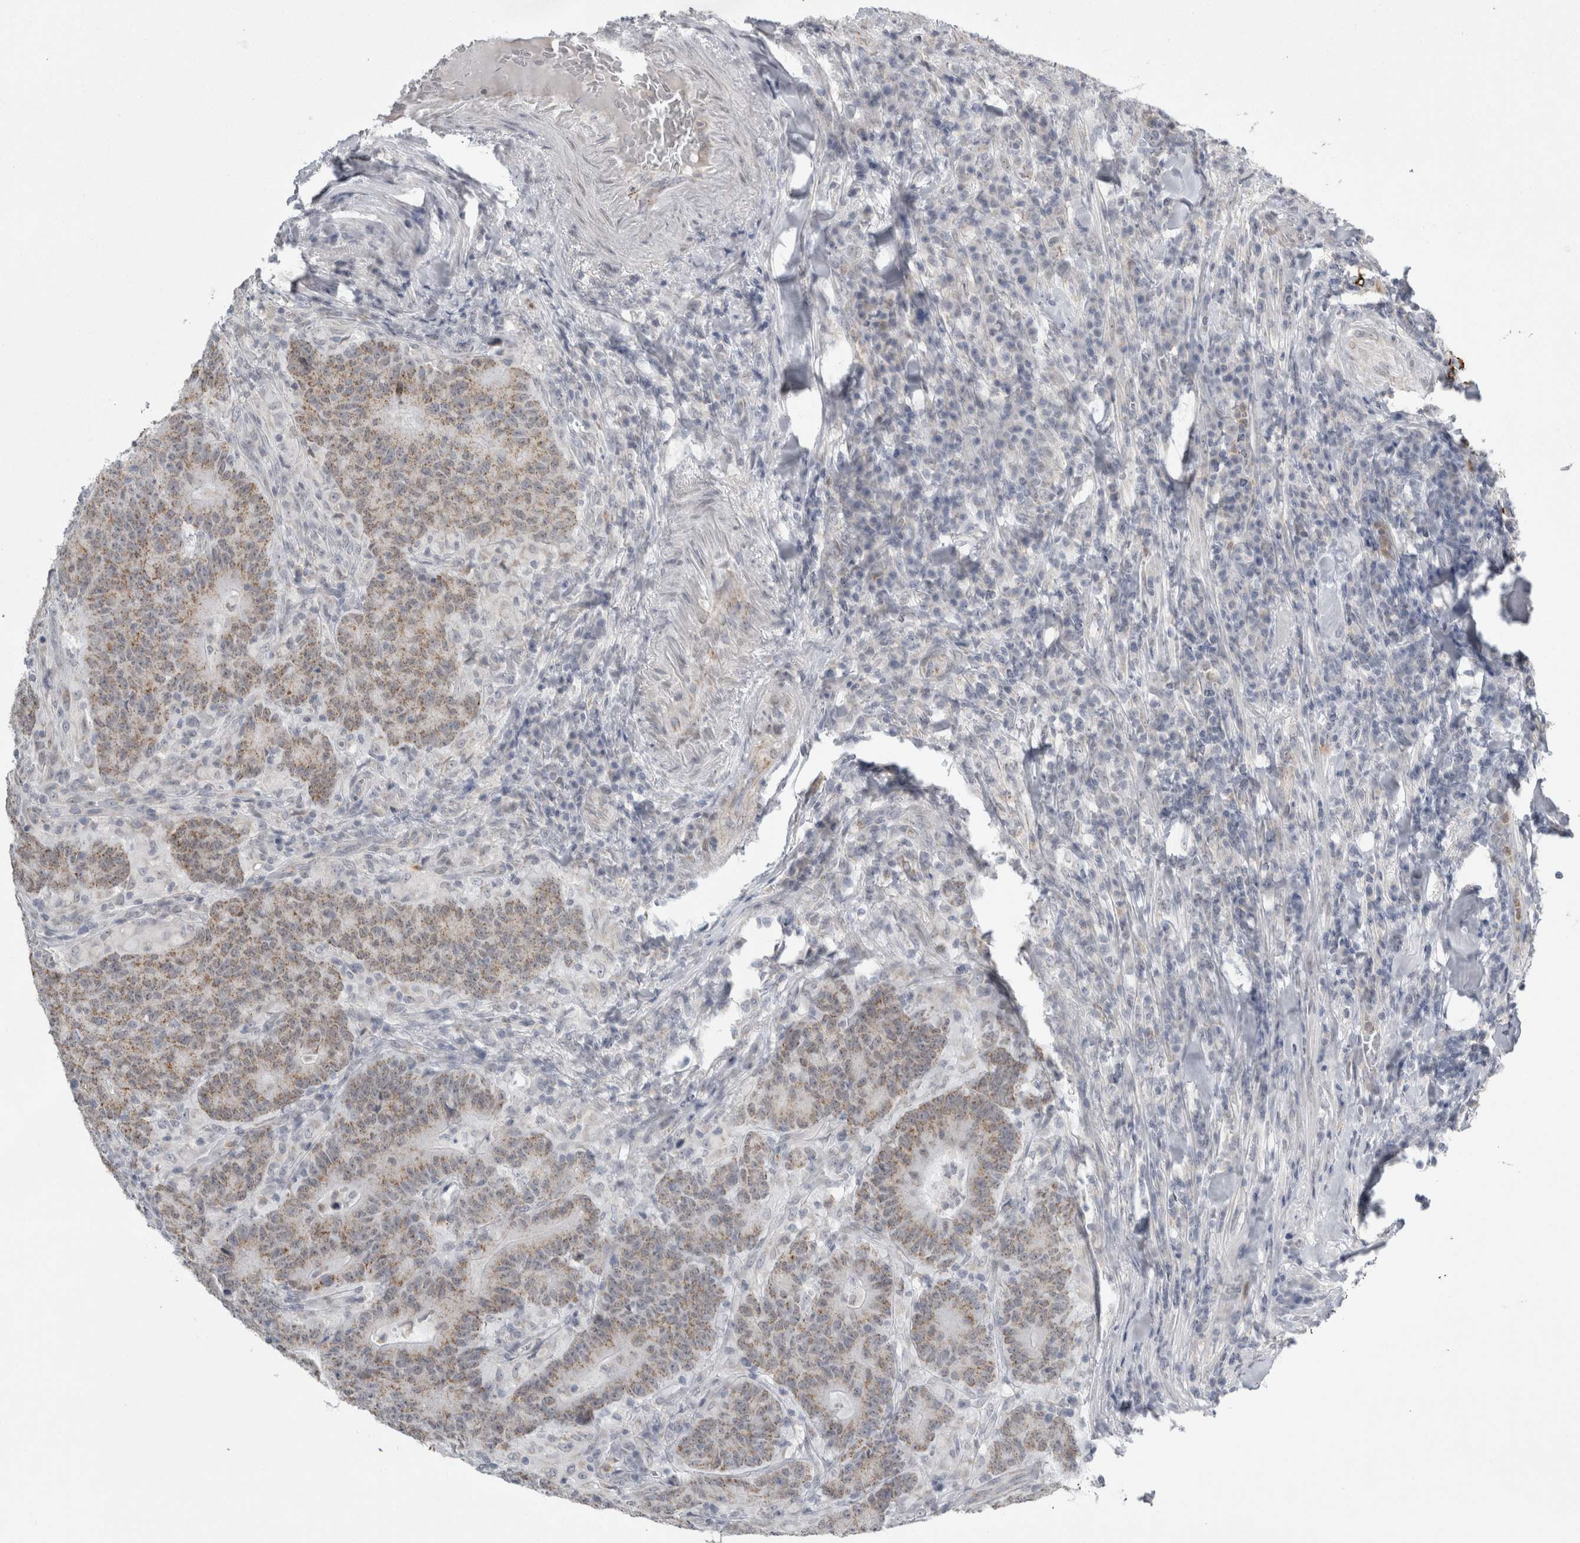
{"staining": {"intensity": "weak", "quantity": ">75%", "location": "cytoplasmic/membranous"}, "tissue": "colorectal cancer", "cell_type": "Tumor cells", "image_type": "cancer", "snomed": [{"axis": "morphology", "description": "Normal tissue, NOS"}, {"axis": "morphology", "description": "Adenocarcinoma, NOS"}, {"axis": "topography", "description": "Colon"}], "caption": "Protein staining reveals weak cytoplasmic/membranous staining in about >75% of tumor cells in colorectal cancer.", "gene": "PLIN1", "patient": {"sex": "female", "age": 75}}